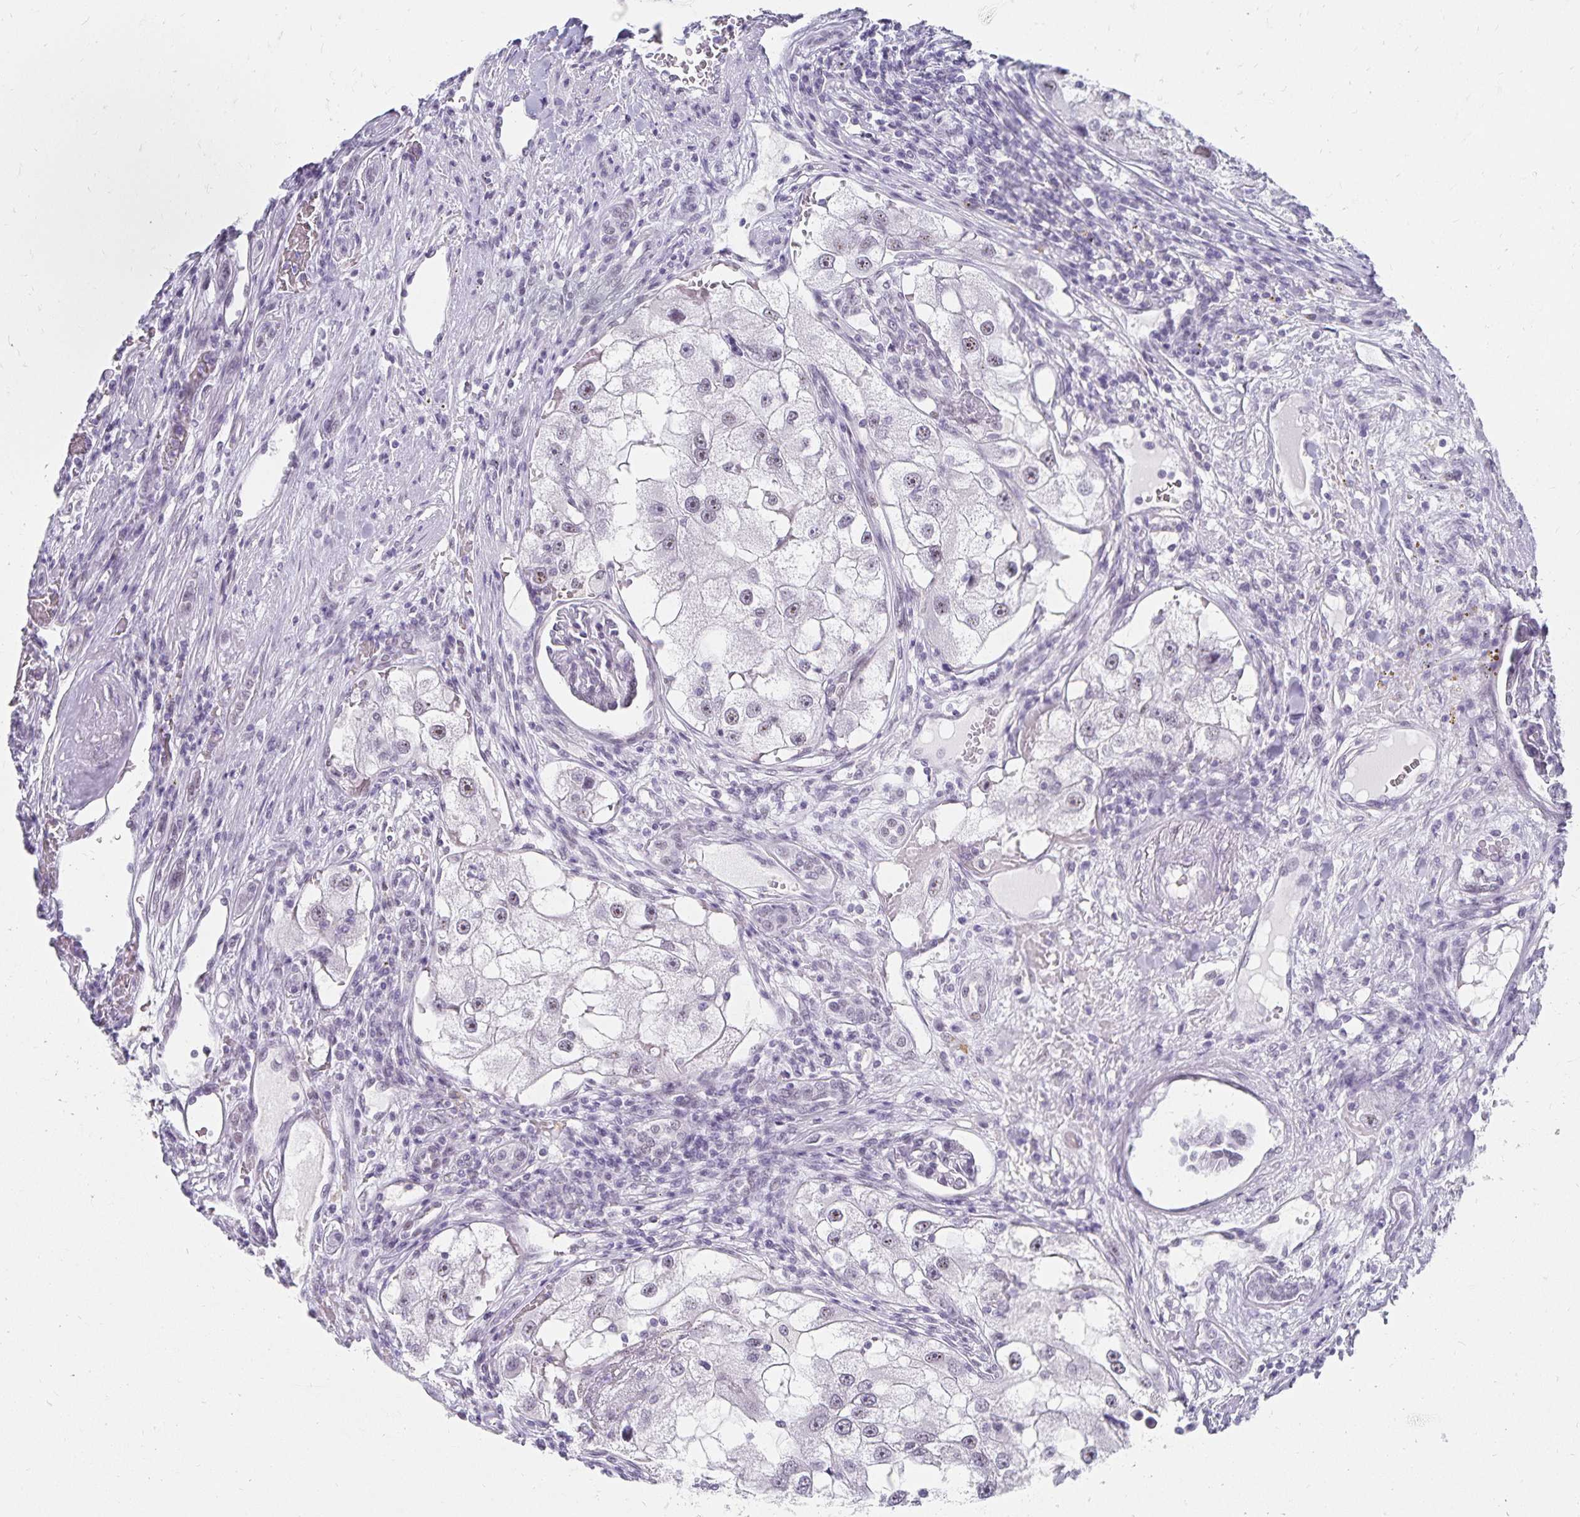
{"staining": {"intensity": "weak", "quantity": "<25%", "location": "nuclear"}, "tissue": "renal cancer", "cell_type": "Tumor cells", "image_type": "cancer", "snomed": [{"axis": "morphology", "description": "Adenocarcinoma, NOS"}, {"axis": "topography", "description": "Kidney"}], "caption": "DAB (3,3'-diaminobenzidine) immunohistochemical staining of adenocarcinoma (renal) exhibits no significant staining in tumor cells.", "gene": "C20orf85", "patient": {"sex": "male", "age": 63}}